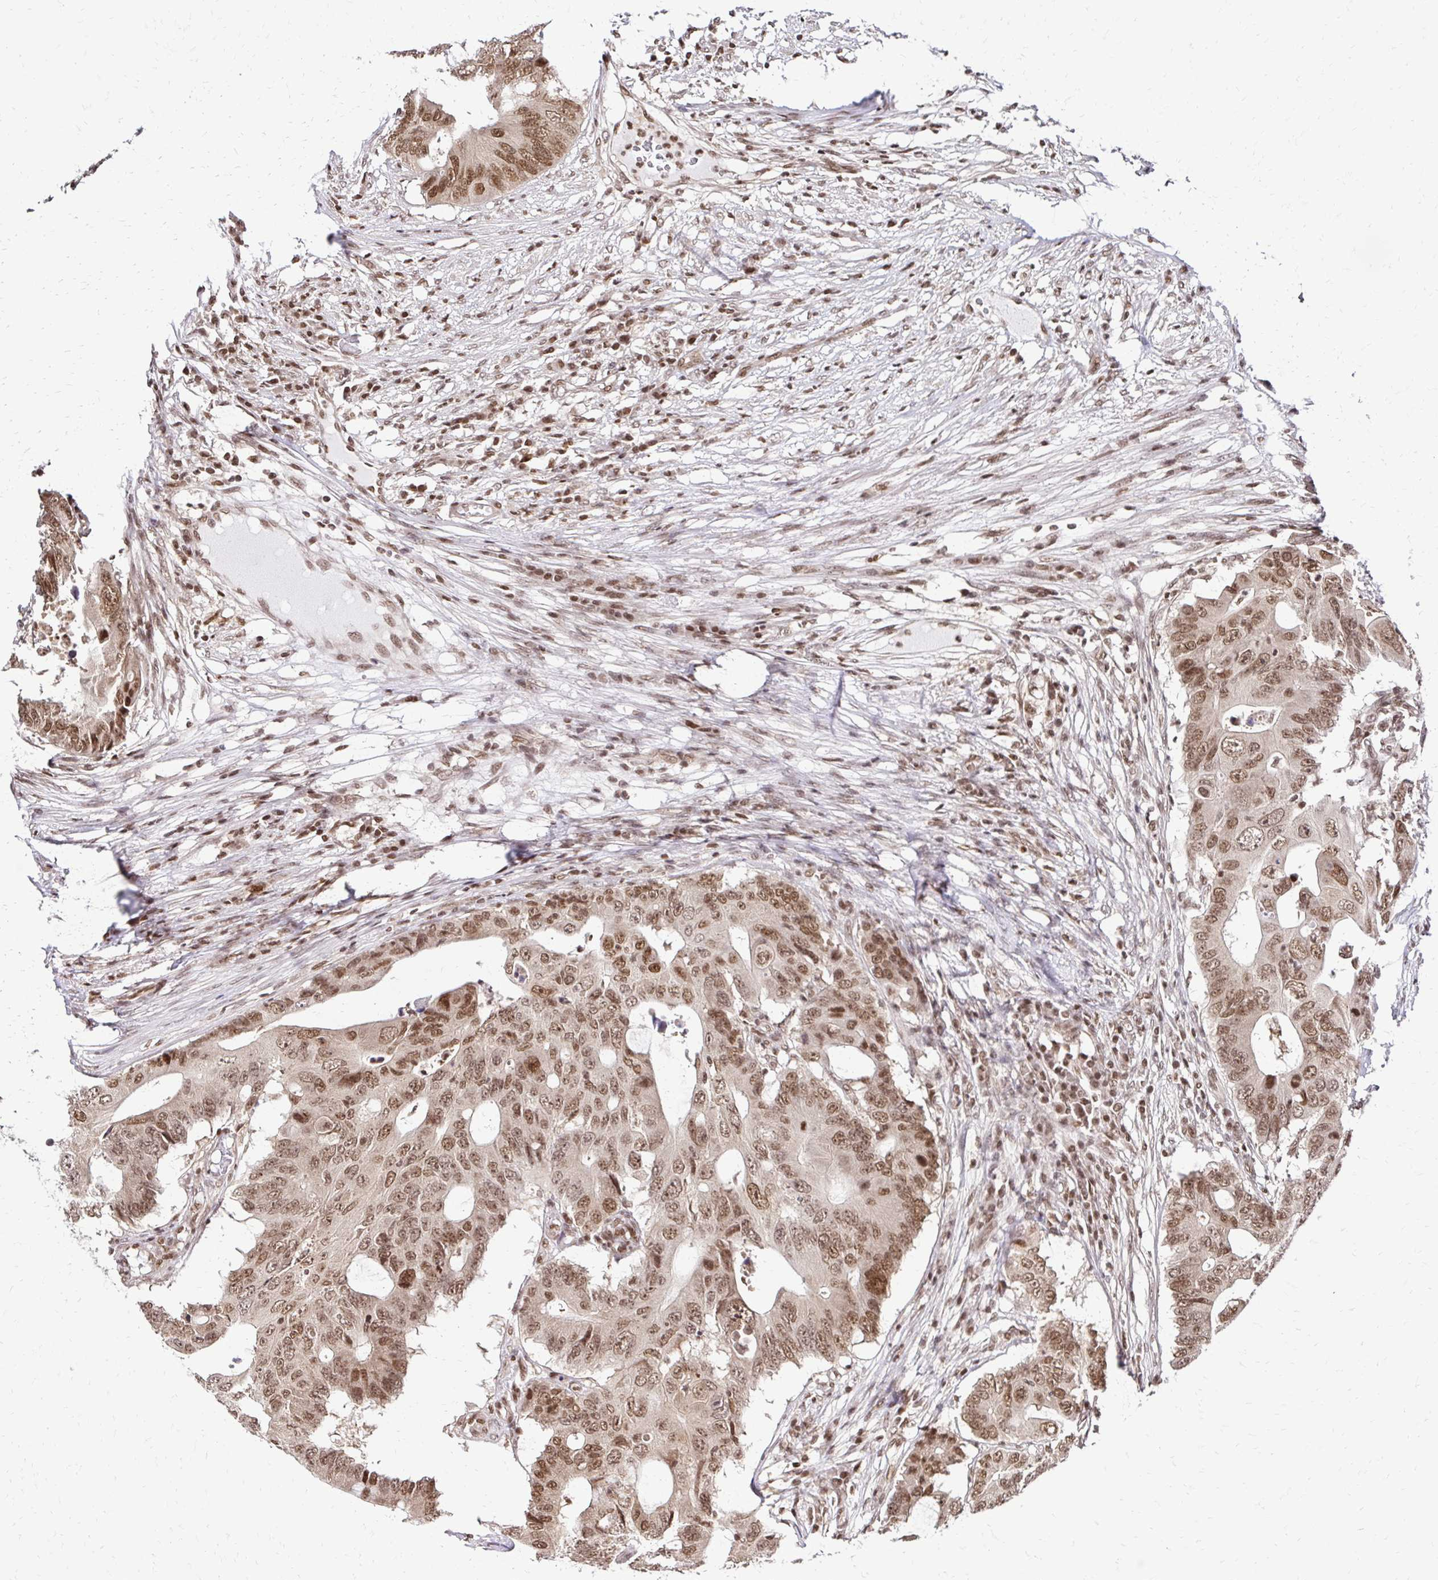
{"staining": {"intensity": "moderate", "quantity": ">75%", "location": "nuclear"}, "tissue": "colorectal cancer", "cell_type": "Tumor cells", "image_type": "cancer", "snomed": [{"axis": "morphology", "description": "Adenocarcinoma, NOS"}, {"axis": "topography", "description": "Colon"}], "caption": "Protein staining demonstrates moderate nuclear positivity in about >75% of tumor cells in colorectal cancer.", "gene": "GLYR1", "patient": {"sex": "male", "age": 71}}